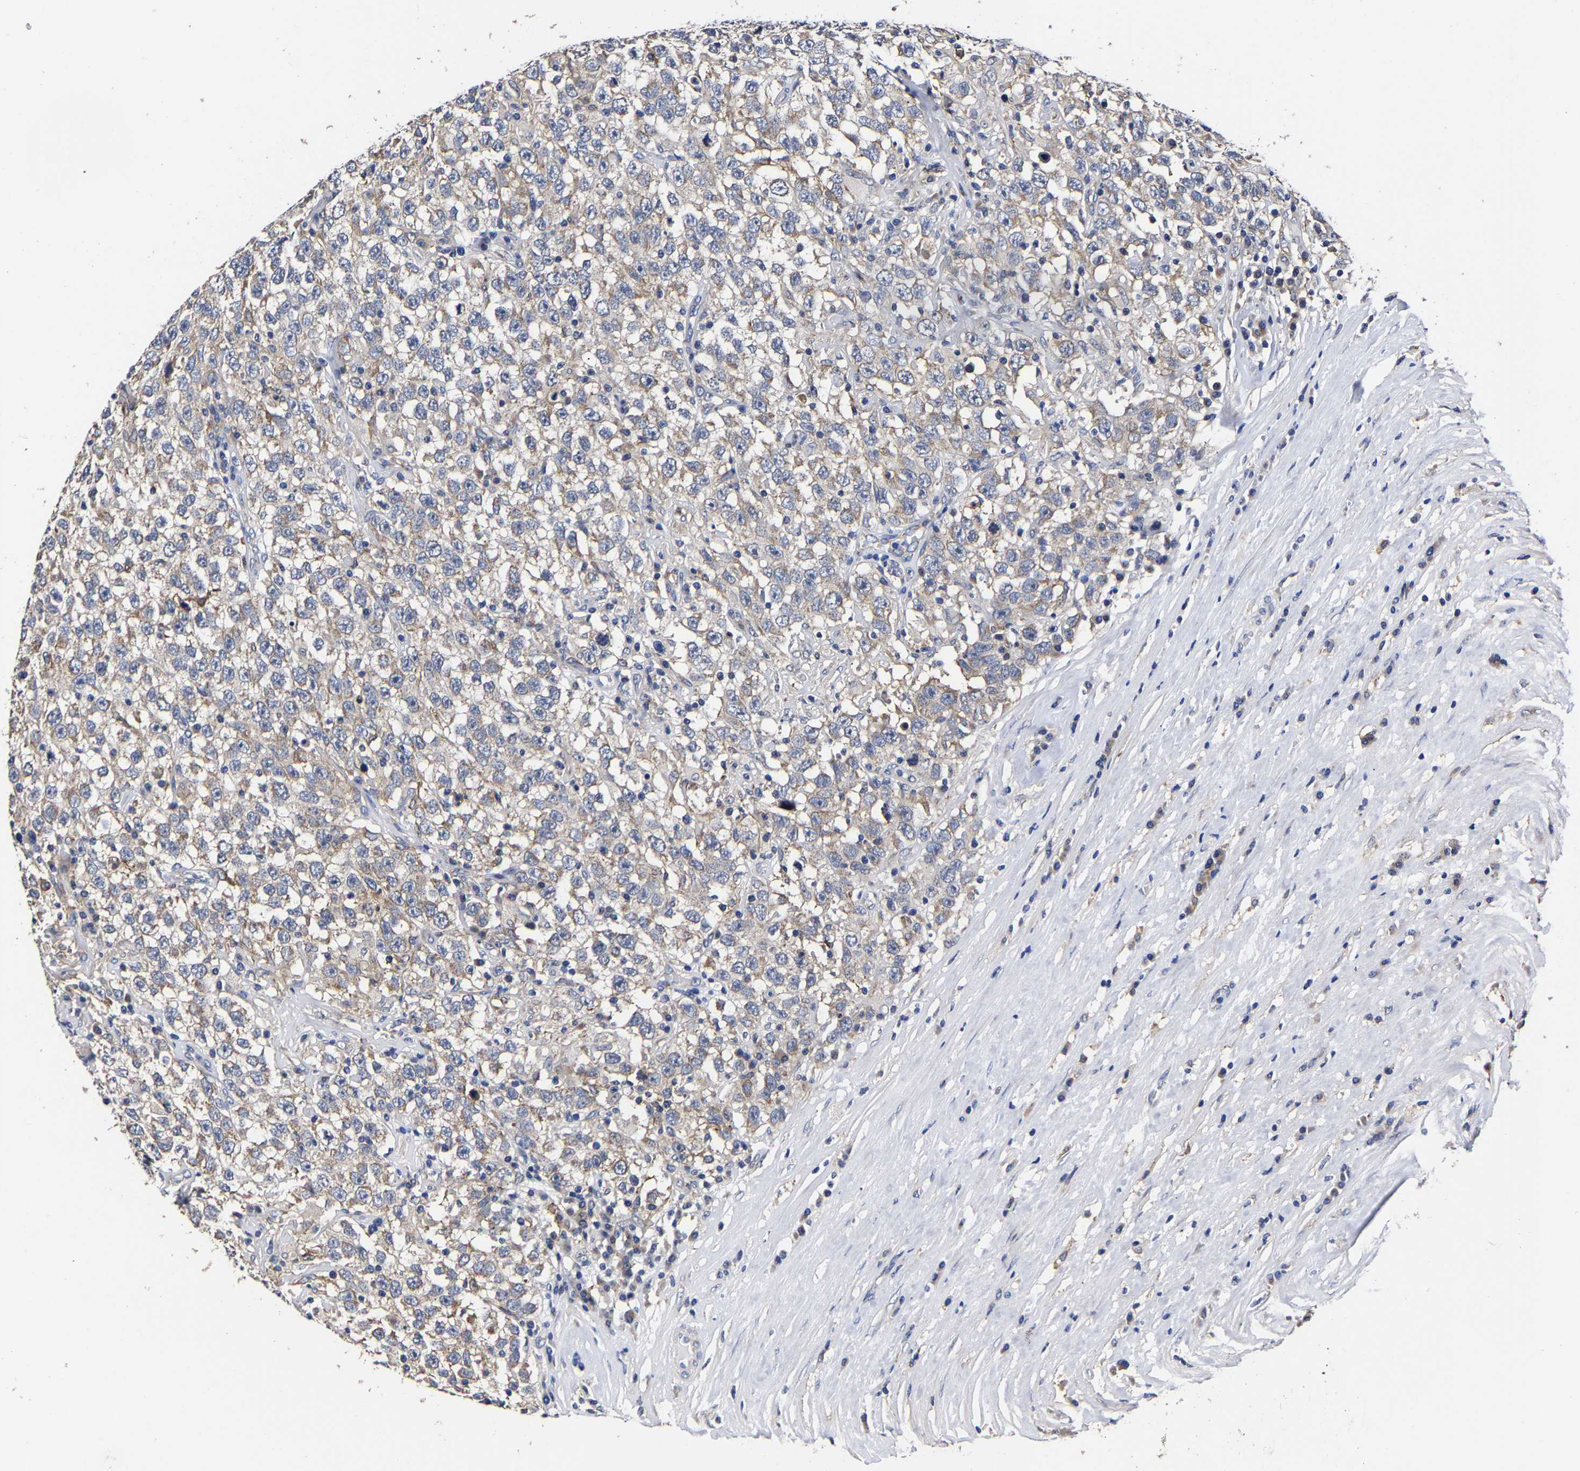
{"staining": {"intensity": "weak", "quantity": "<25%", "location": "cytoplasmic/membranous"}, "tissue": "testis cancer", "cell_type": "Tumor cells", "image_type": "cancer", "snomed": [{"axis": "morphology", "description": "Seminoma, NOS"}, {"axis": "topography", "description": "Testis"}], "caption": "IHC of human testis cancer exhibits no staining in tumor cells.", "gene": "AASS", "patient": {"sex": "male", "age": 41}}